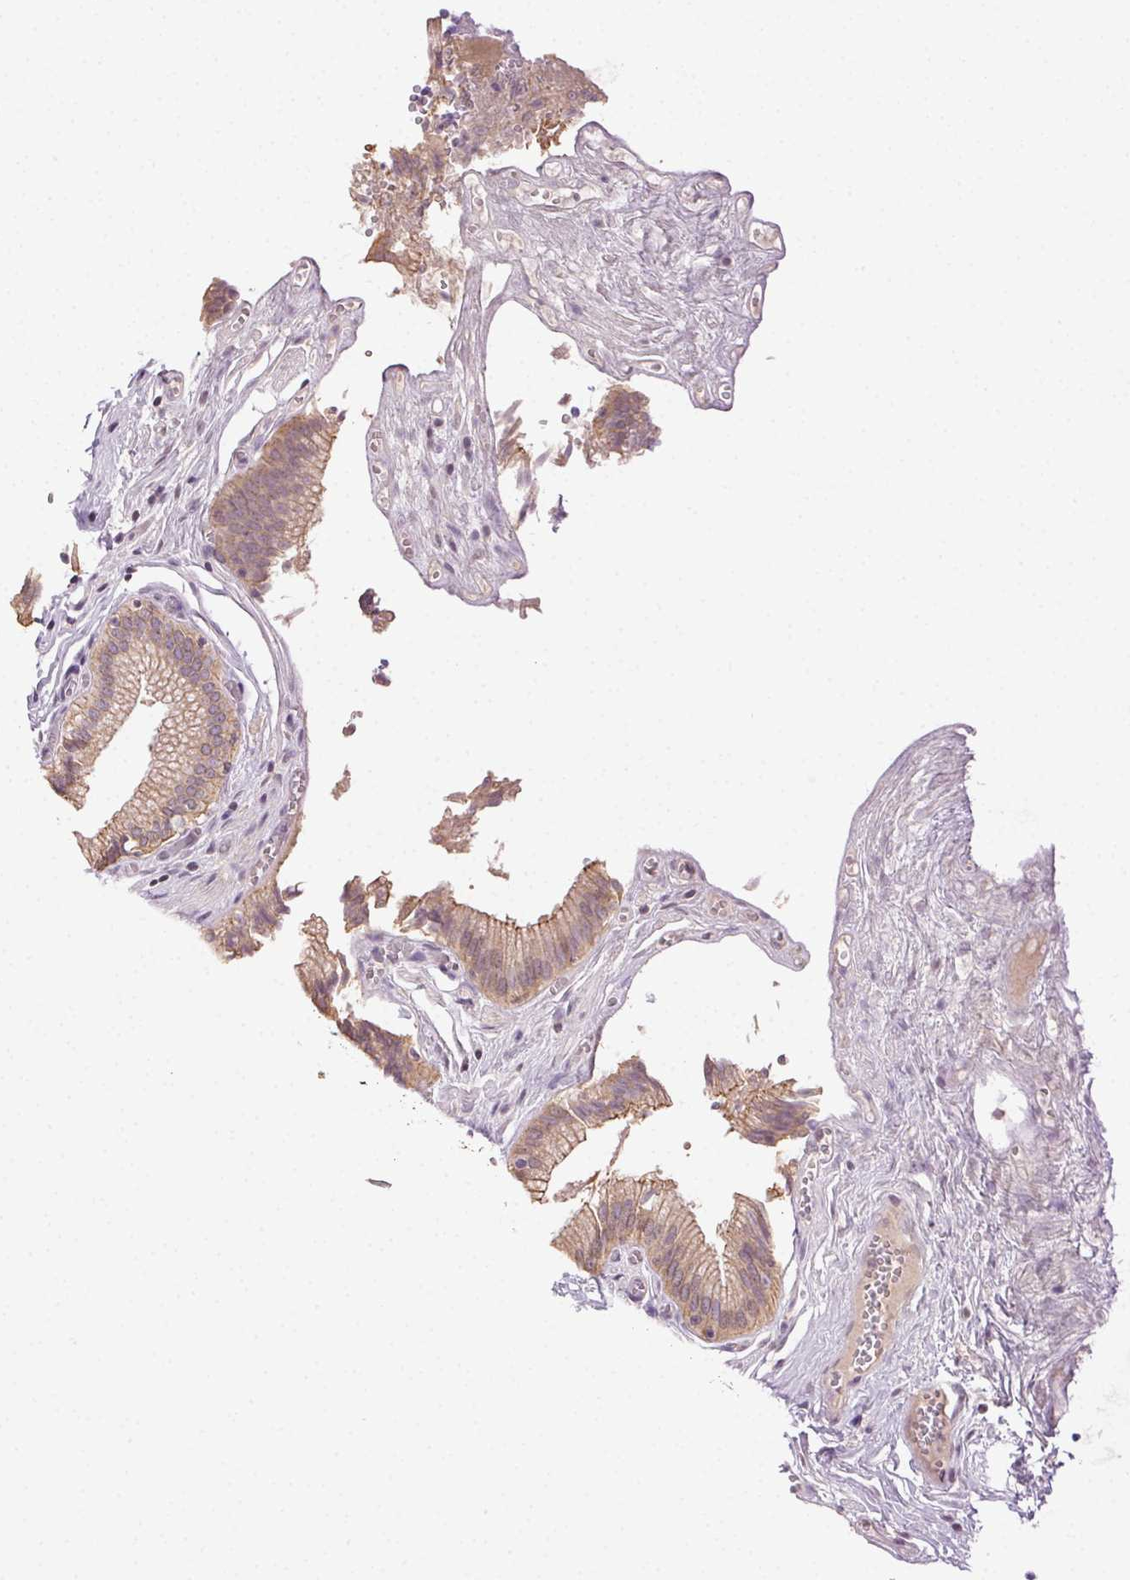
{"staining": {"intensity": "moderate", "quantity": ">75%", "location": "cytoplasmic/membranous"}, "tissue": "gallbladder", "cell_type": "Glandular cells", "image_type": "normal", "snomed": [{"axis": "morphology", "description": "Normal tissue, NOS"}, {"axis": "topography", "description": "Gallbladder"}, {"axis": "topography", "description": "Peripheral nerve tissue"}], "caption": "A photomicrograph showing moderate cytoplasmic/membranous positivity in approximately >75% of glandular cells in normal gallbladder, as visualized by brown immunohistochemical staining.", "gene": "CLDN10", "patient": {"sex": "male", "age": 17}}